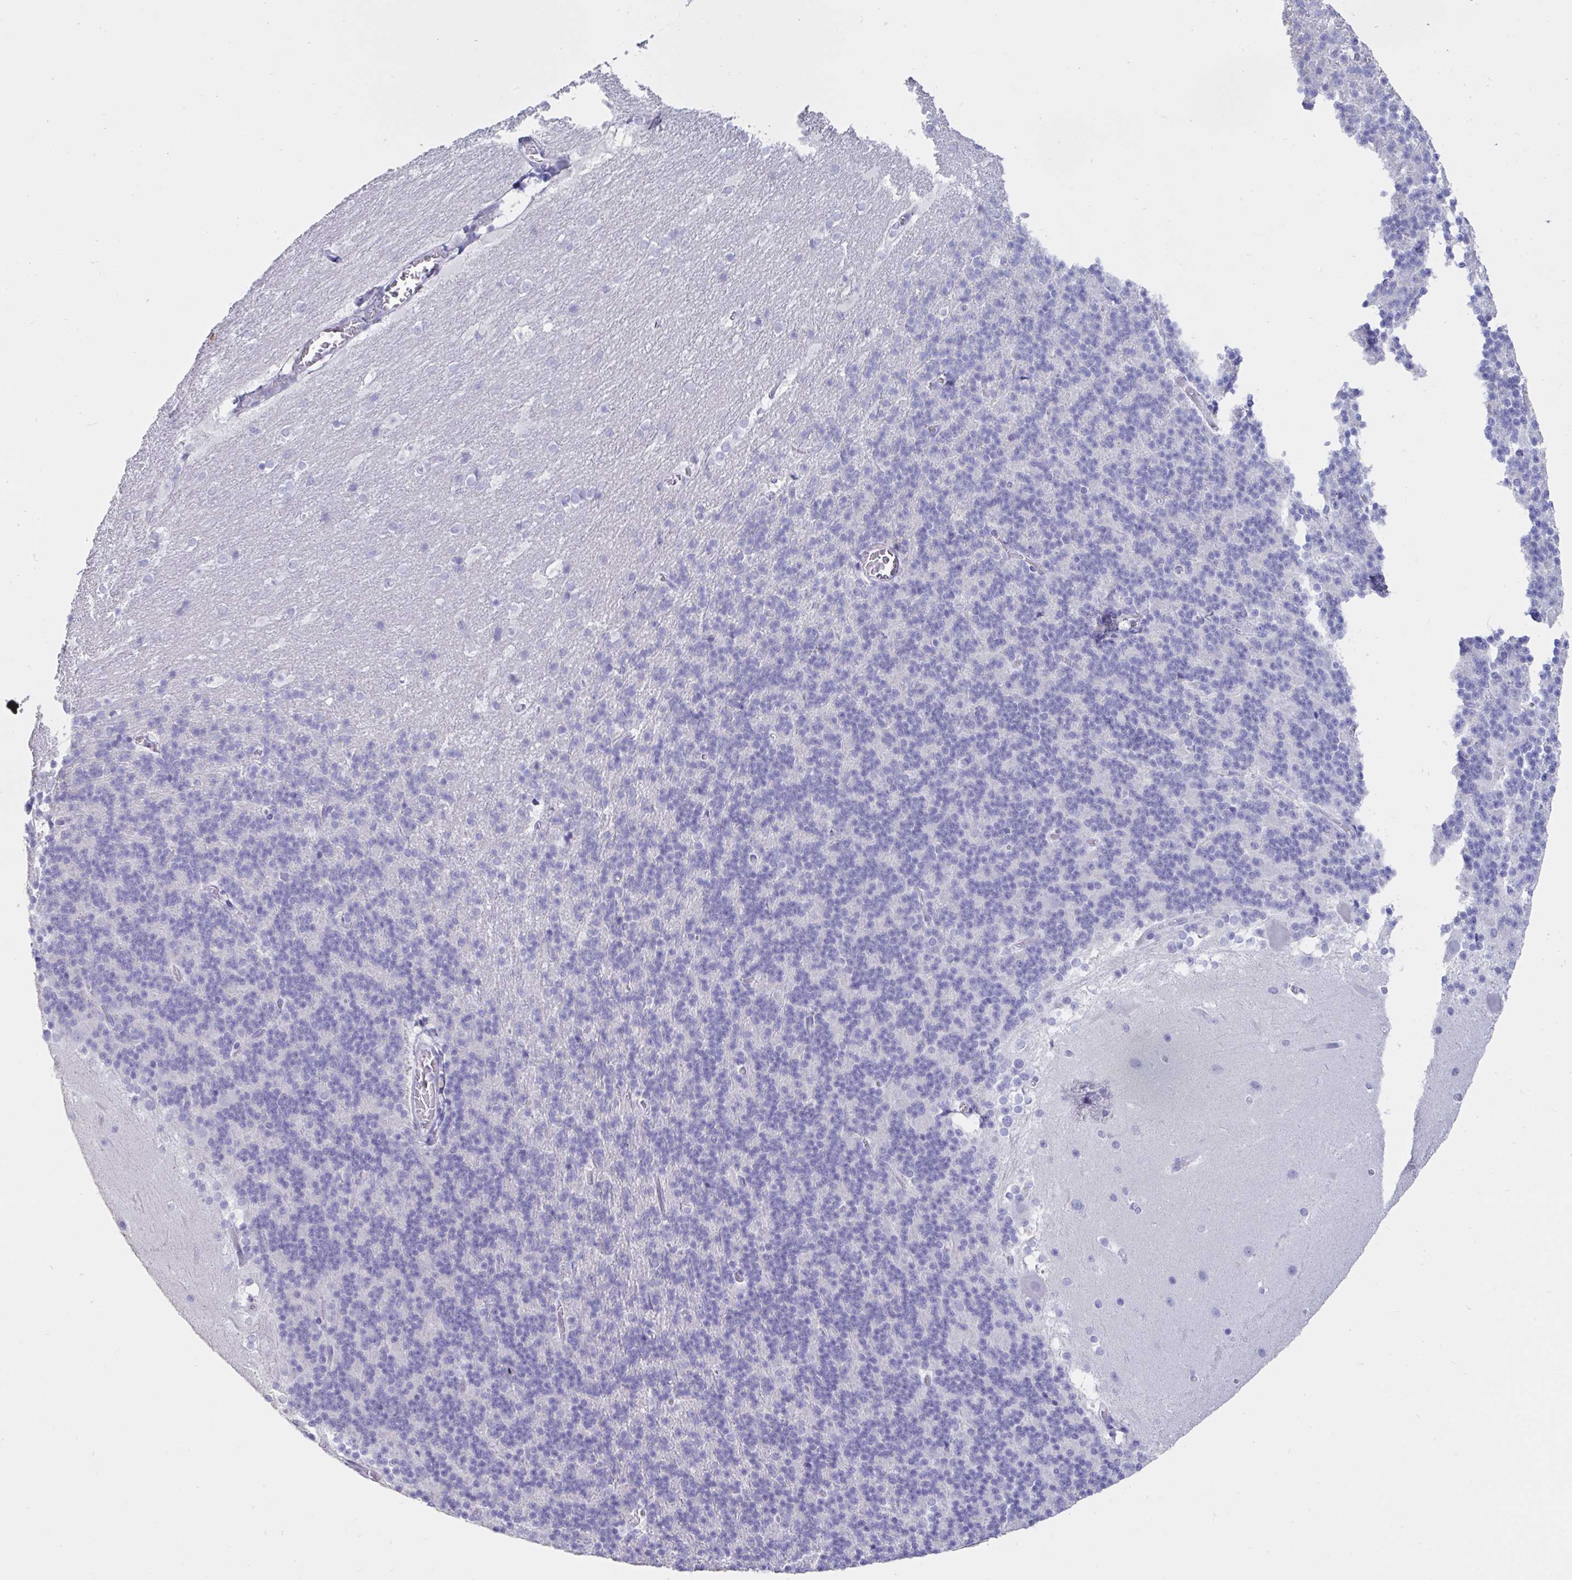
{"staining": {"intensity": "negative", "quantity": "none", "location": "none"}, "tissue": "cerebellum", "cell_type": "Cells in granular layer", "image_type": "normal", "snomed": [{"axis": "morphology", "description": "Normal tissue, NOS"}, {"axis": "topography", "description": "Cerebellum"}], "caption": "Immunohistochemistry of normal cerebellum reveals no positivity in cells in granular layer. Brightfield microscopy of immunohistochemistry stained with DAB (3,3'-diaminobenzidine) (brown) and hematoxylin (blue), captured at high magnification.", "gene": "TNNC1", "patient": {"sex": "female", "age": 19}}